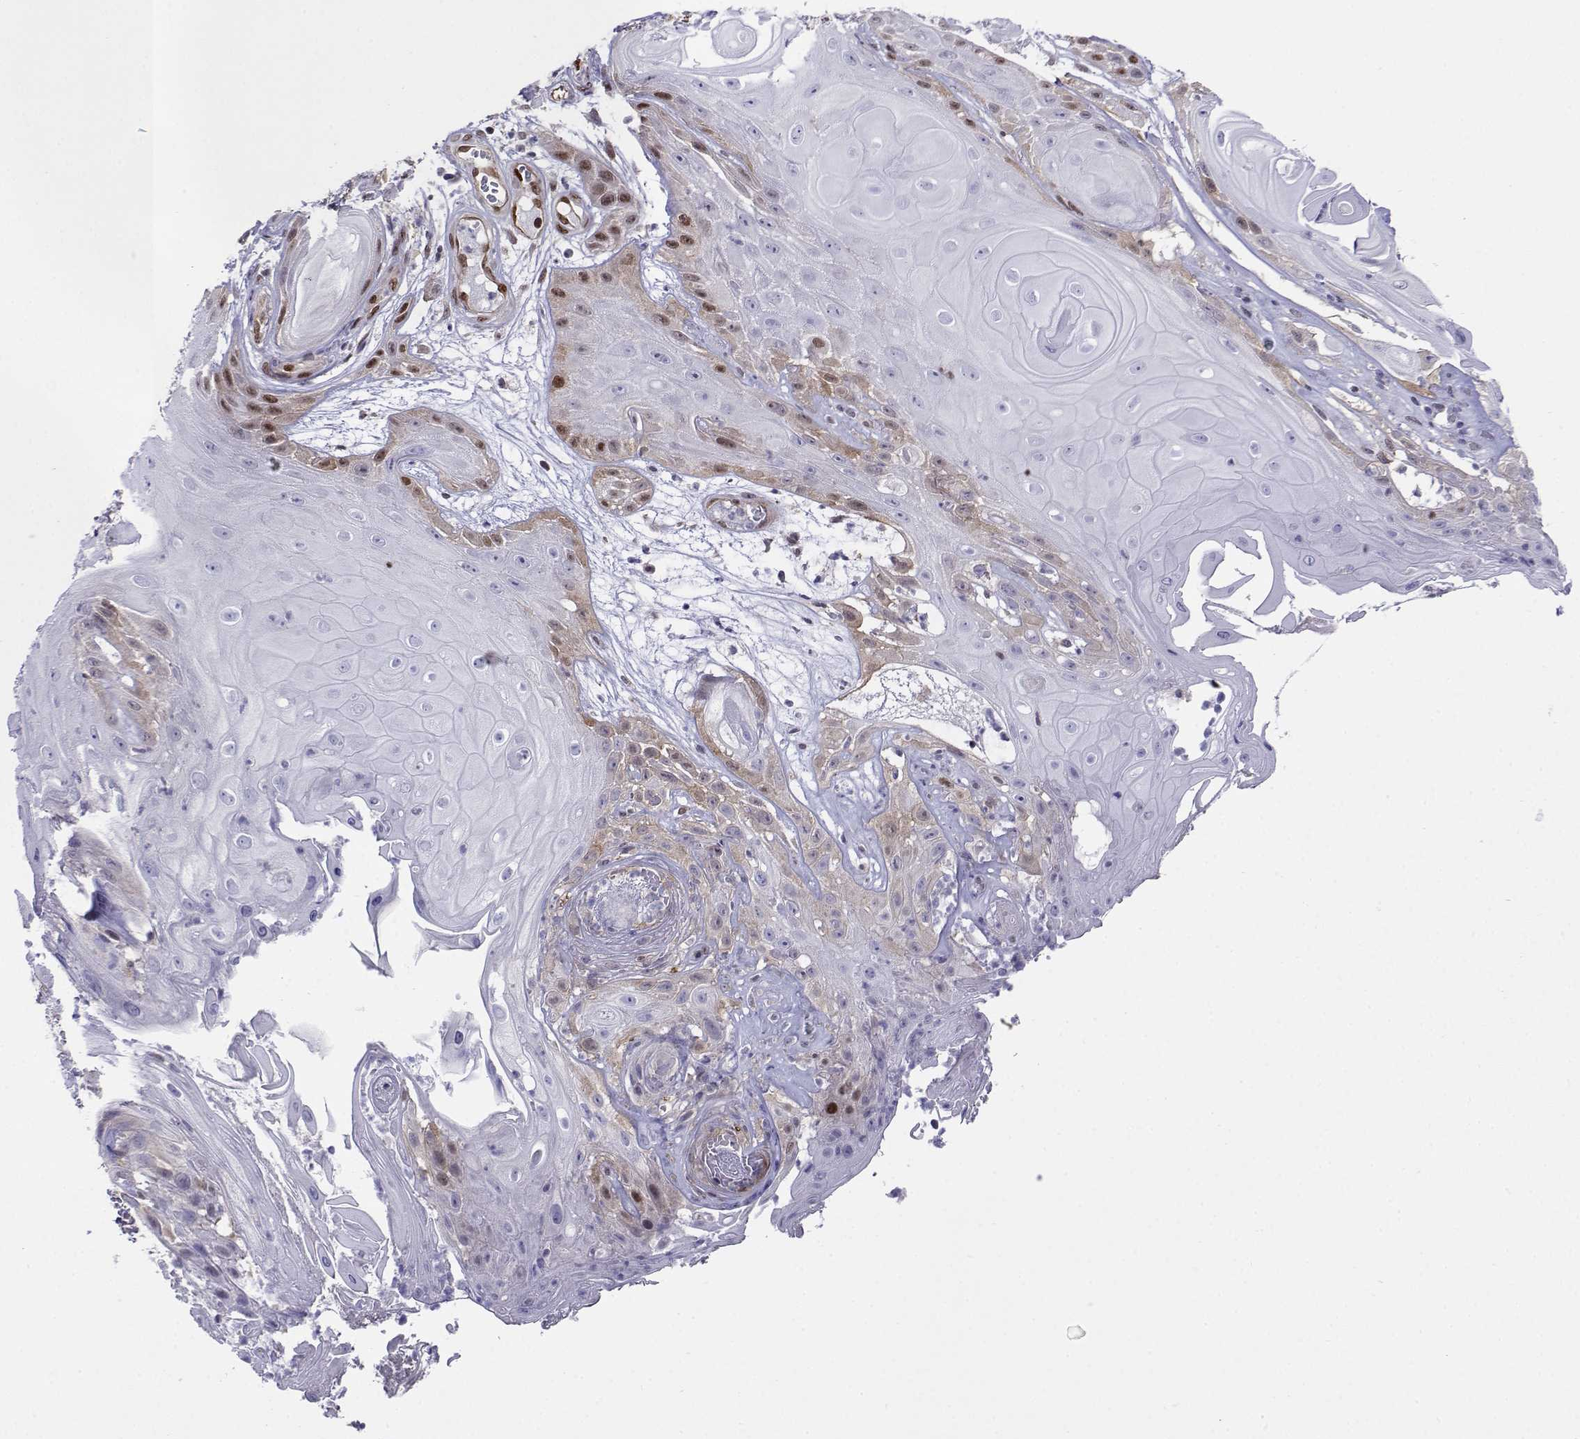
{"staining": {"intensity": "moderate", "quantity": "<25%", "location": "nuclear"}, "tissue": "skin cancer", "cell_type": "Tumor cells", "image_type": "cancer", "snomed": [{"axis": "morphology", "description": "Squamous cell carcinoma, NOS"}, {"axis": "topography", "description": "Skin"}], "caption": "Squamous cell carcinoma (skin) tissue displays moderate nuclear positivity in approximately <25% of tumor cells, visualized by immunohistochemistry.", "gene": "ERF", "patient": {"sex": "male", "age": 62}}